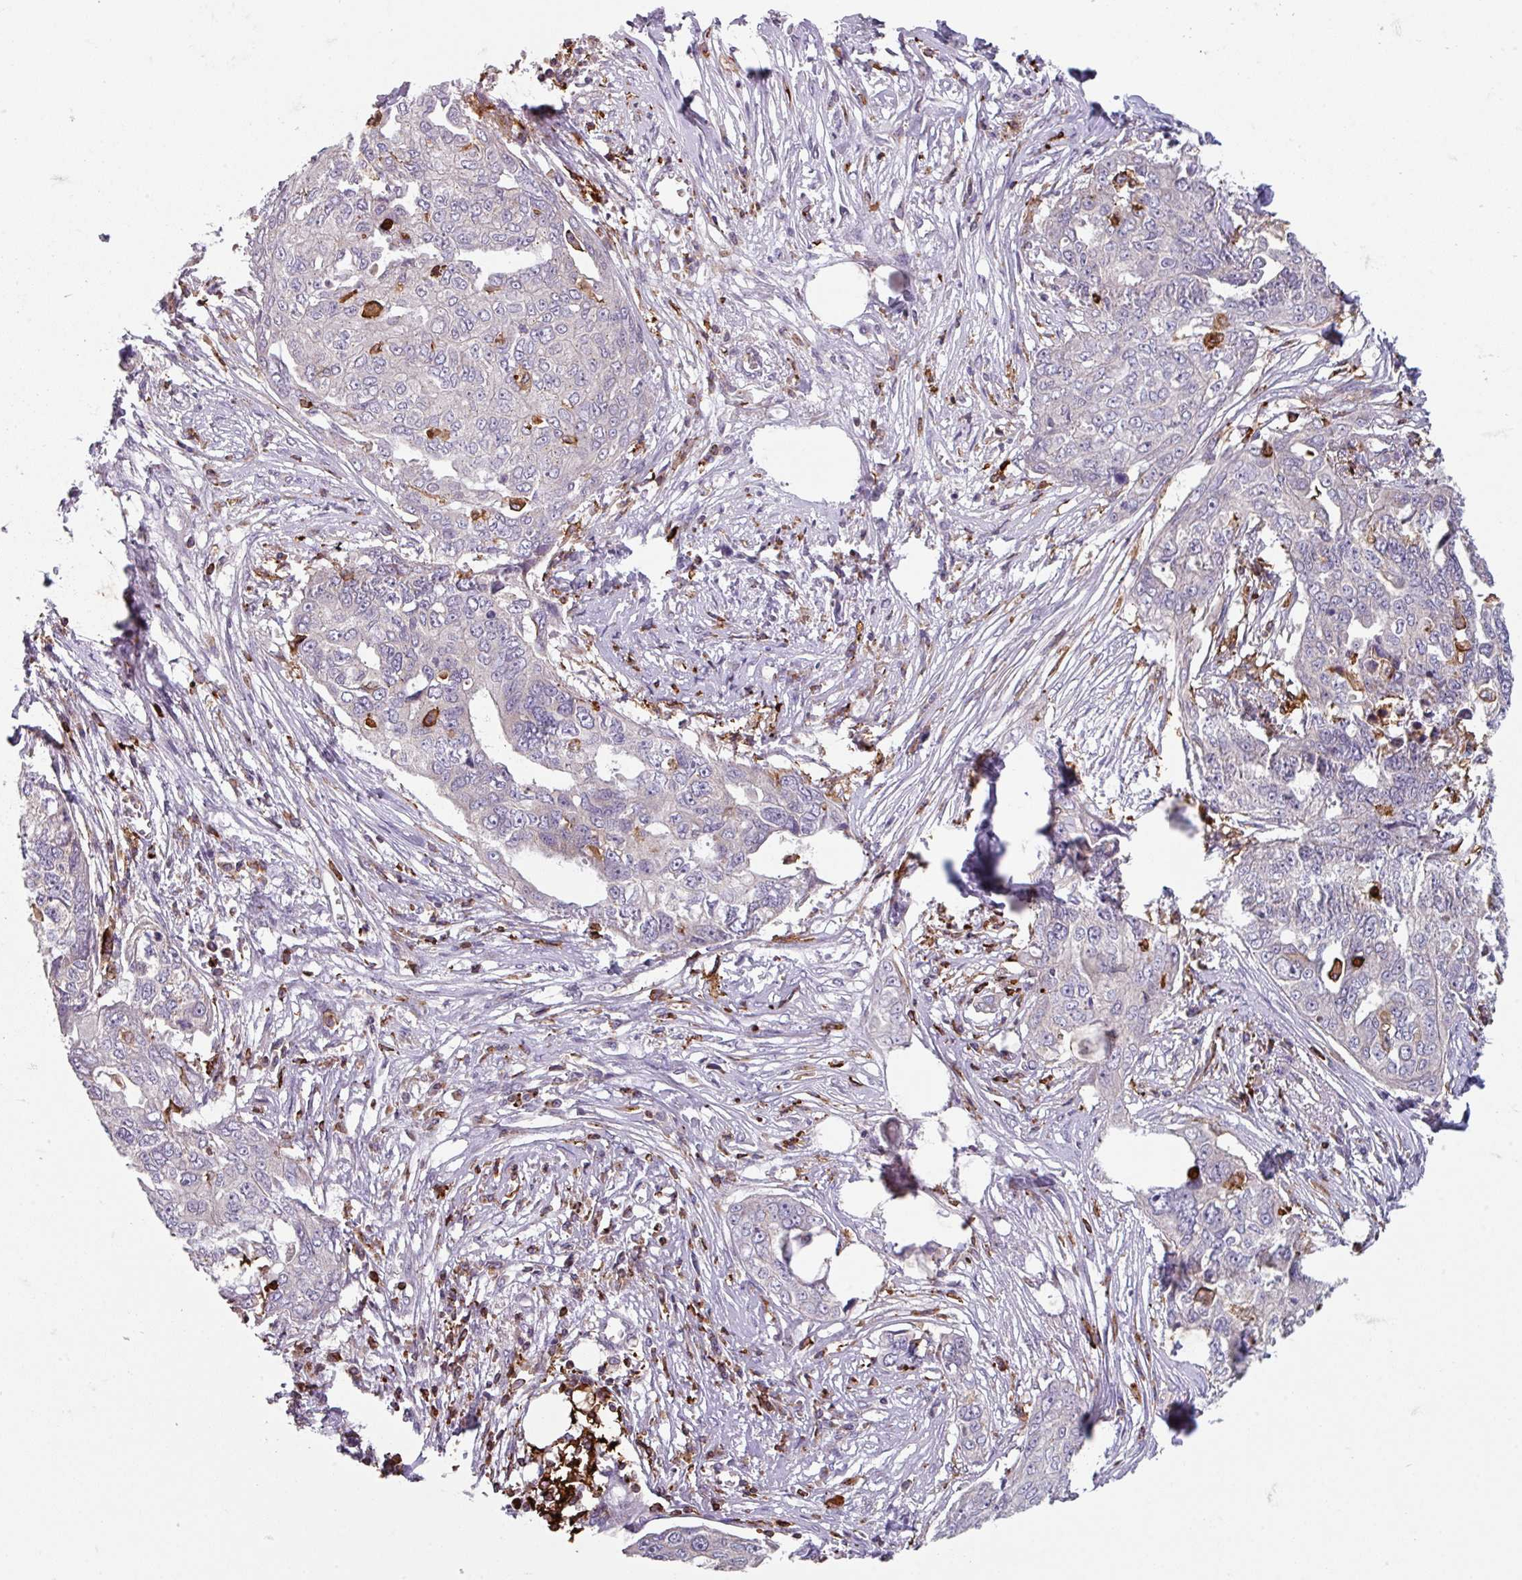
{"staining": {"intensity": "negative", "quantity": "none", "location": "none"}, "tissue": "ovarian cancer", "cell_type": "Tumor cells", "image_type": "cancer", "snomed": [{"axis": "morphology", "description": "Carcinoma, endometroid"}, {"axis": "topography", "description": "Ovary"}], "caption": "Image shows no significant protein staining in tumor cells of ovarian cancer.", "gene": "NEDD9", "patient": {"sex": "female", "age": 70}}